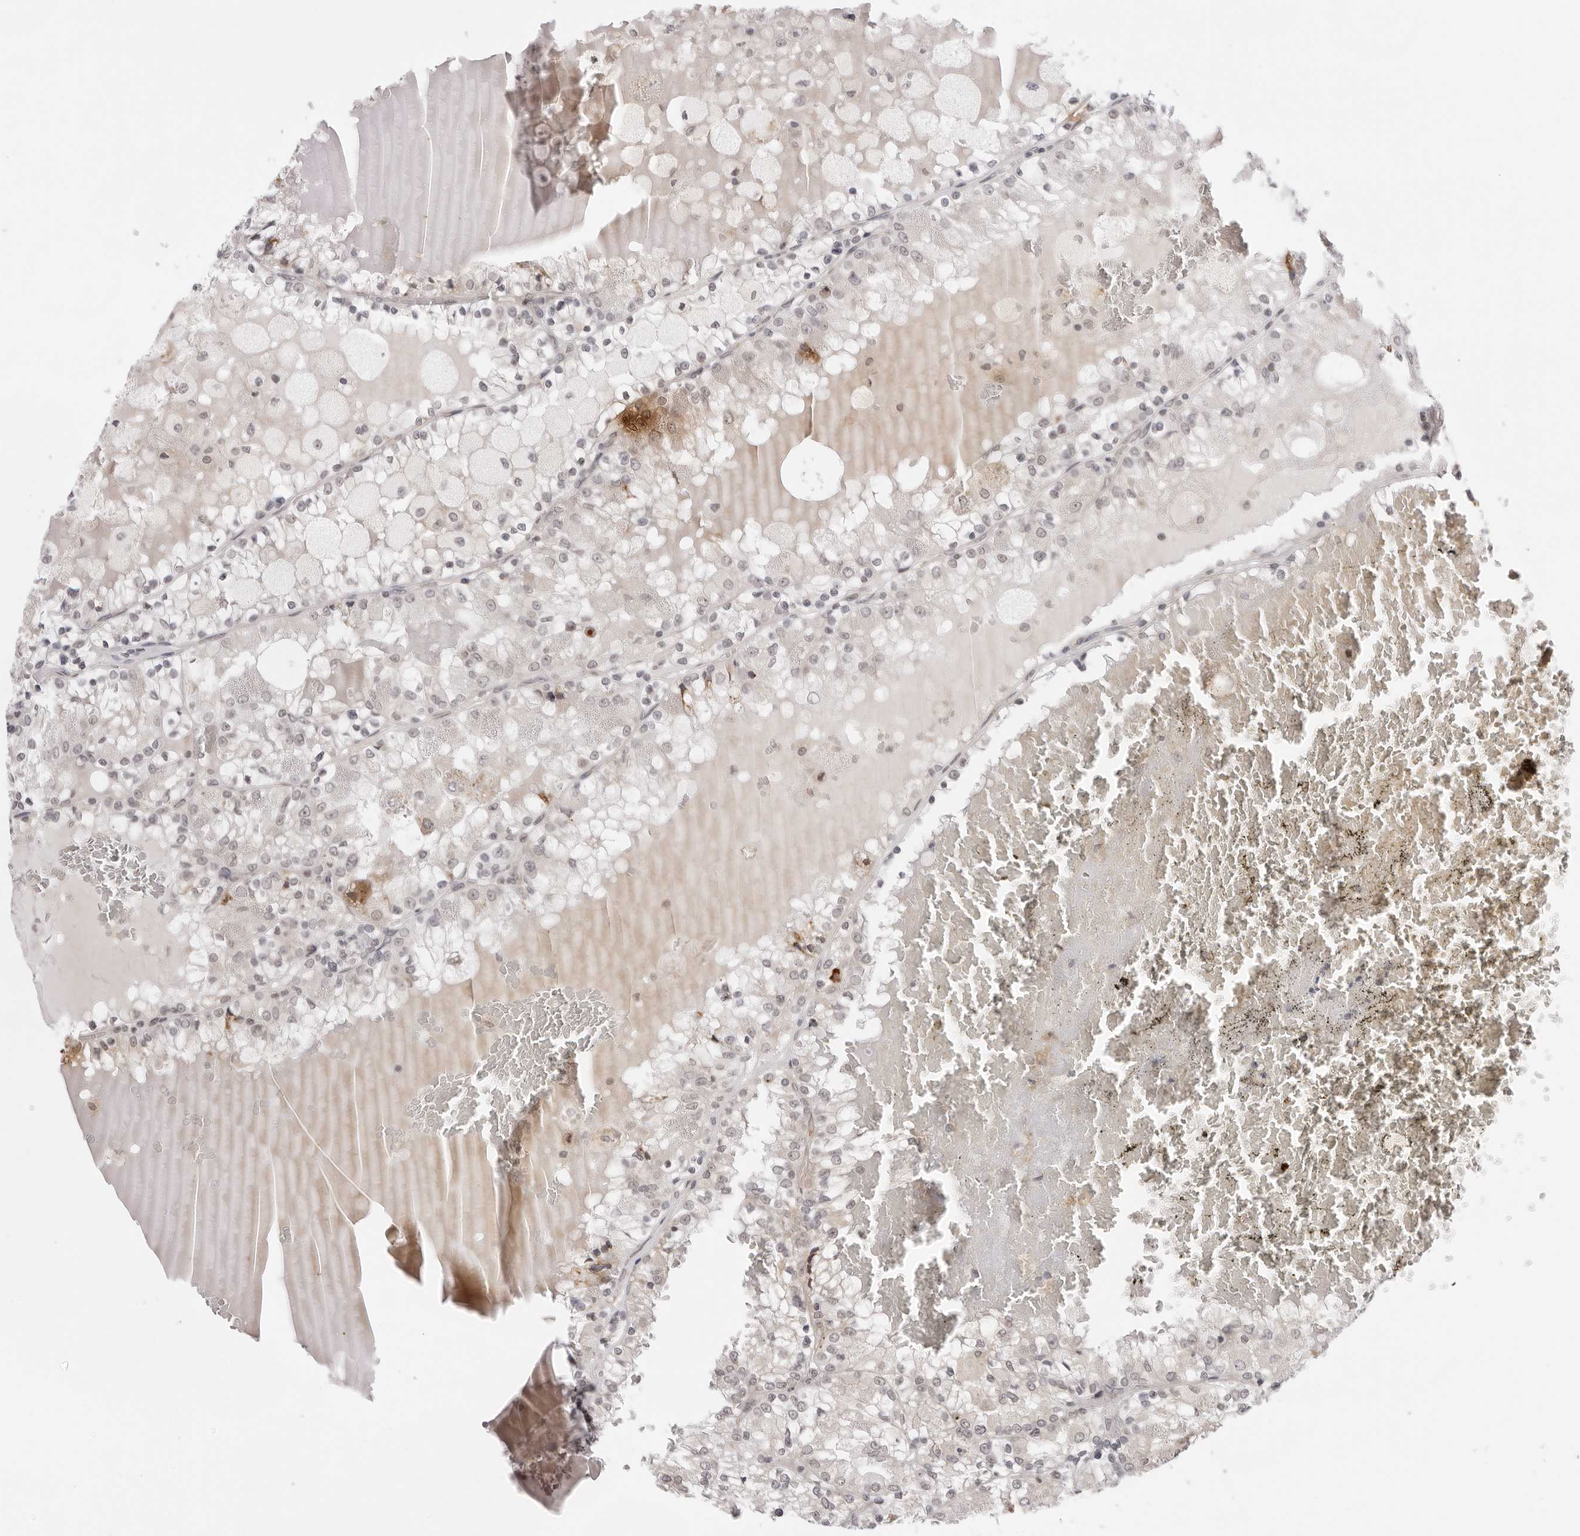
{"staining": {"intensity": "negative", "quantity": "none", "location": "none"}, "tissue": "renal cancer", "cell_type": "Tumor cells", "image_type": "cancer", "snomed": [{"axis": "morphology", "description": "Adenocarcinoma, NOS"}, {"axis": "topography", "description": "Kidney"}], "caption": "IHC photomicrograph of human renal cancer (adenocarcinoma) stained for a protein (brown), which shows no expression in tumor cells.", "gene": "IL17RA", "patient": {"sex": "female", "age": 56}}